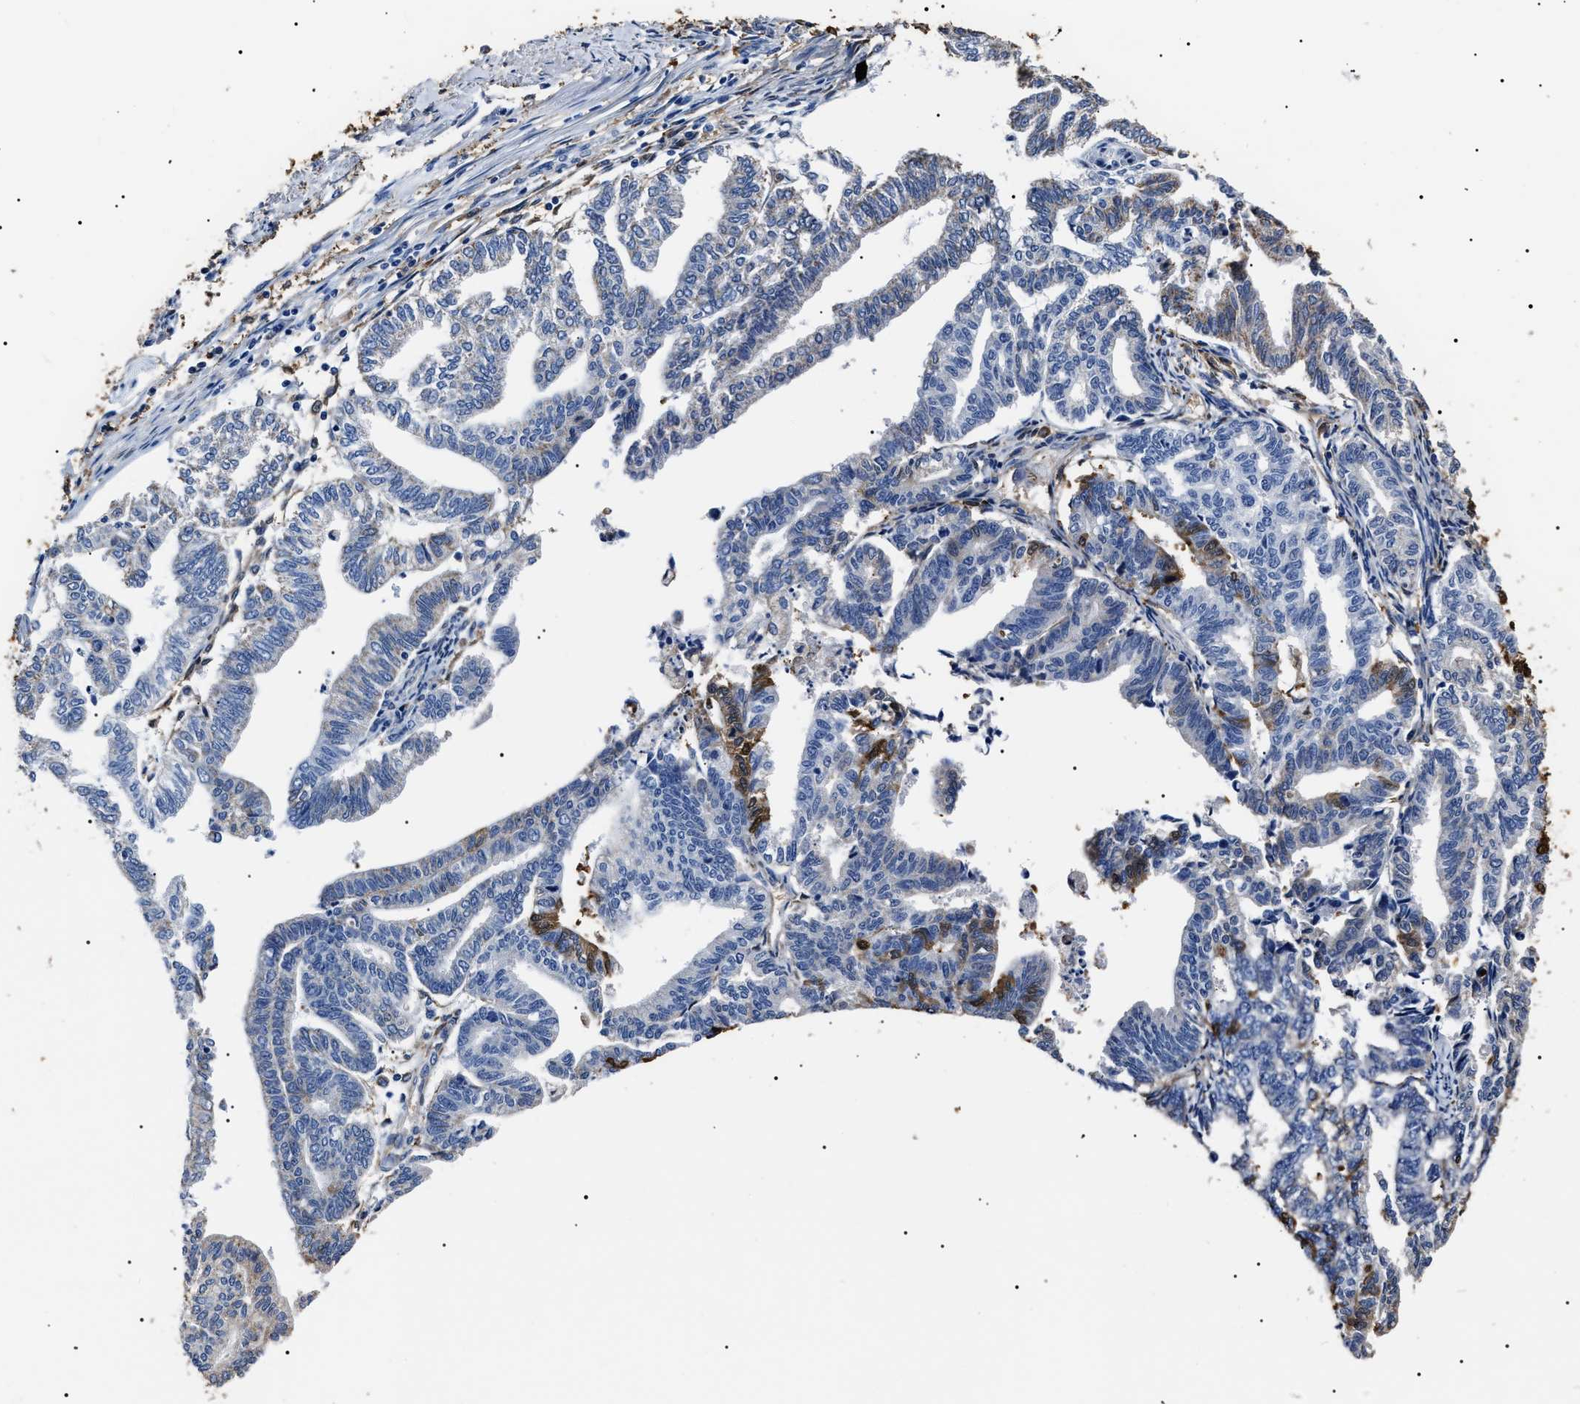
{"staining": {"intensity": "moderate", "quantity": "<25%", "location": "cytoplasmic/membranous"}, "tissue": "endometrial cancer", "cell_type": "Tumor cells", "image_type": "cancer", "snomed": [{"axis": "morphology", "description": "Adenocarcinoma, NOS"}, {"axis": "topography", "description": "Endometrium"}], "caption": "This is a photomicrograph of IHC staining of adenocarcinoma (endometrial), which shows moderate staining in the cytoplasmic/membranous of tumor cells.", "gene": "ALDH1A1", "patient": {"sex": "female", "age": 79}}